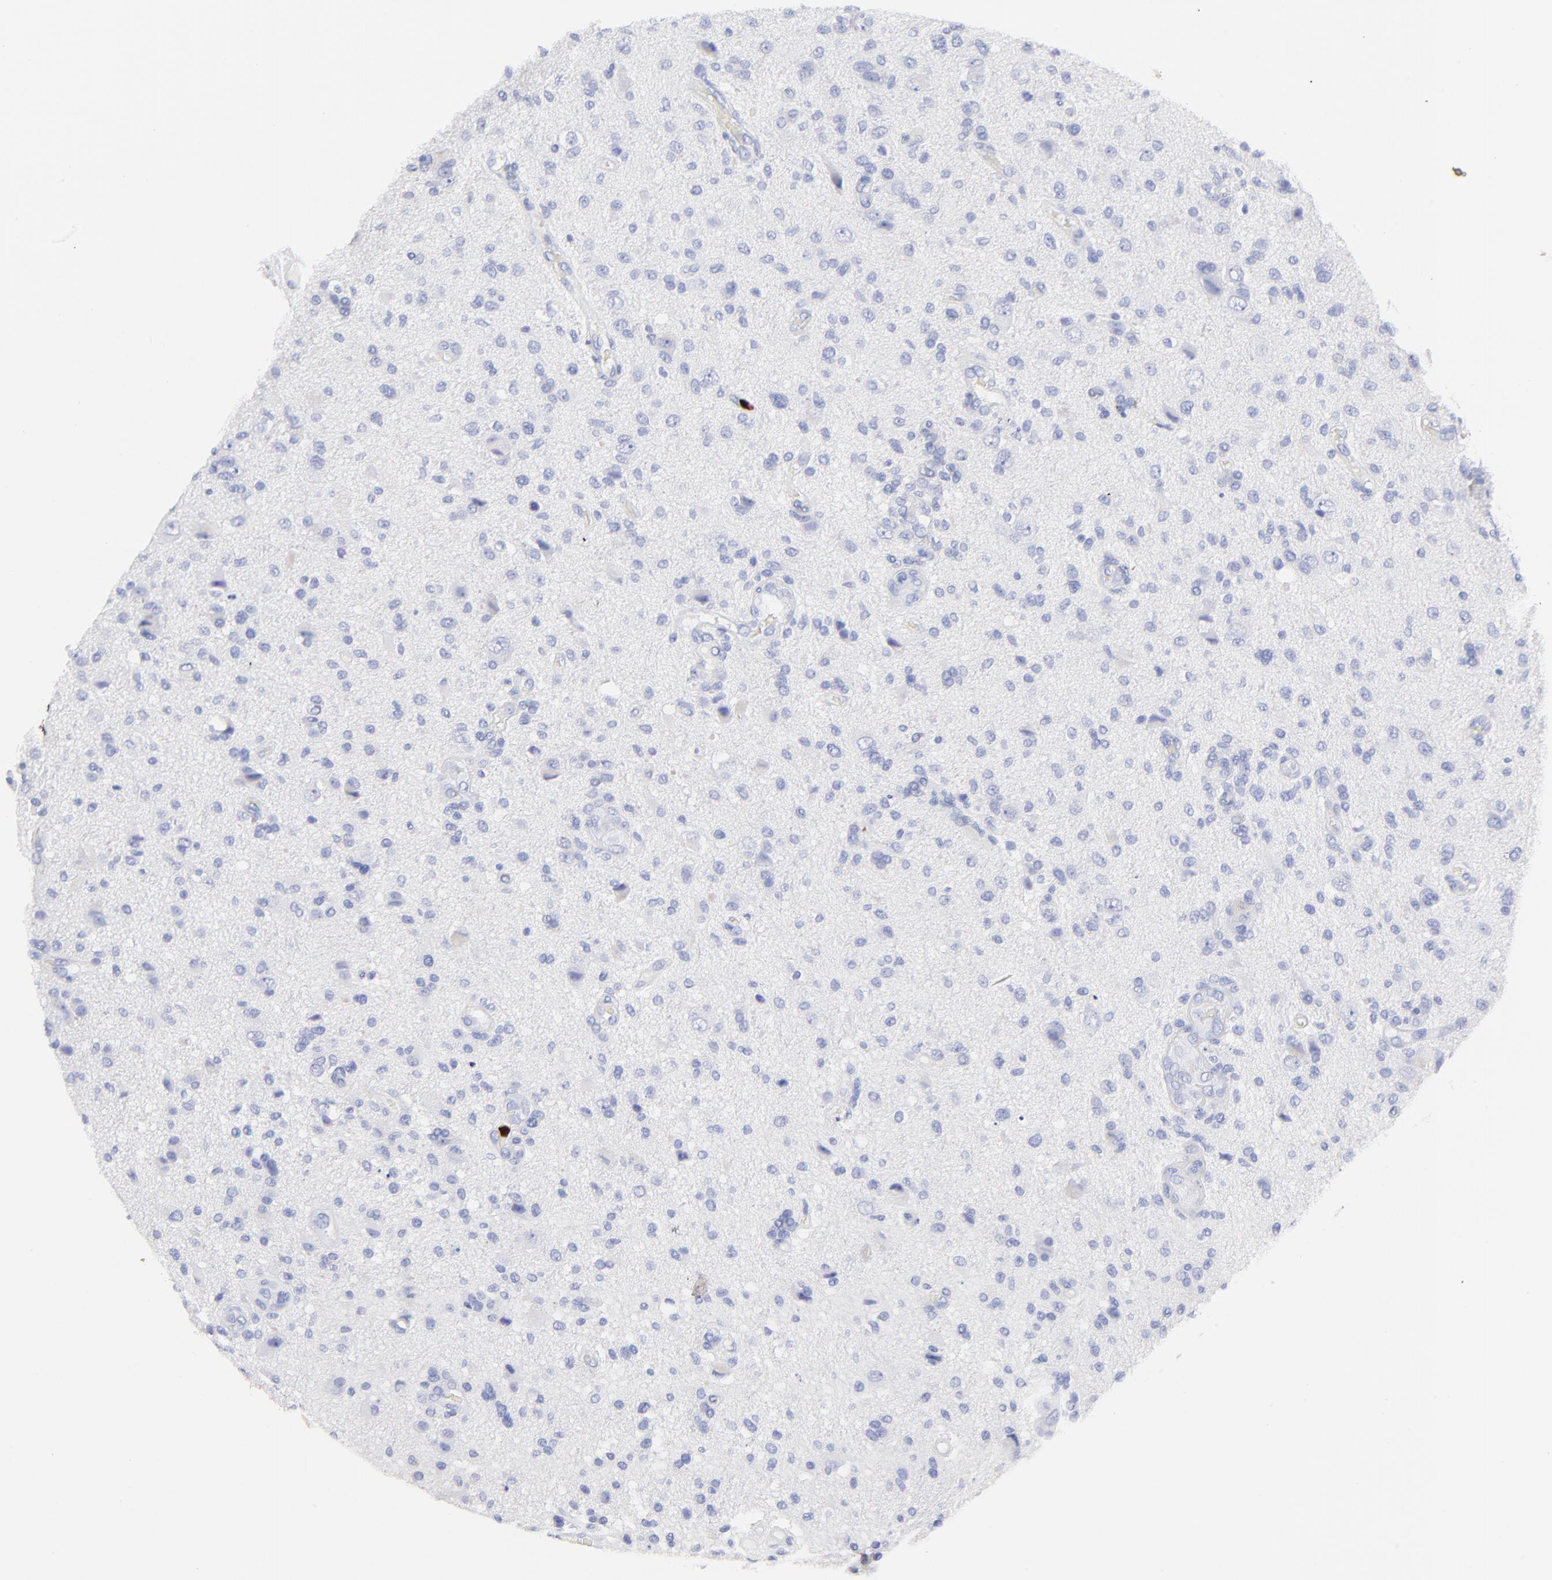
{"staining": {"intensity": "negative", "quantity": "none", "location": "none"}, "tissue": "glioma", "cell_type": "Tumor cells", "image_type": "cancer", "snomed": [{"axis": "morphology", "description": "Normal tissue, NOS"}, {"axis": "morphology", "description": "Glioma, malignant, High grade"}, {"axis": "topography", "description": "Cerebral cortex"}], "caption": "High magnification brightfield microscopy of malignant glioma (high-grade) stained with DAB (3,3'-diaminobenzidine) (brown) and counterstained with hematoxylin (blue): tumor cells show no significant positivity. Brightfield microscopy of immunohistochemistry (IHC) stained with DAB (brown) and hematoxylin (blue), captured at high magnification.", "gene": "S100A12", "patient": {"sex": "male", "age": 75}}